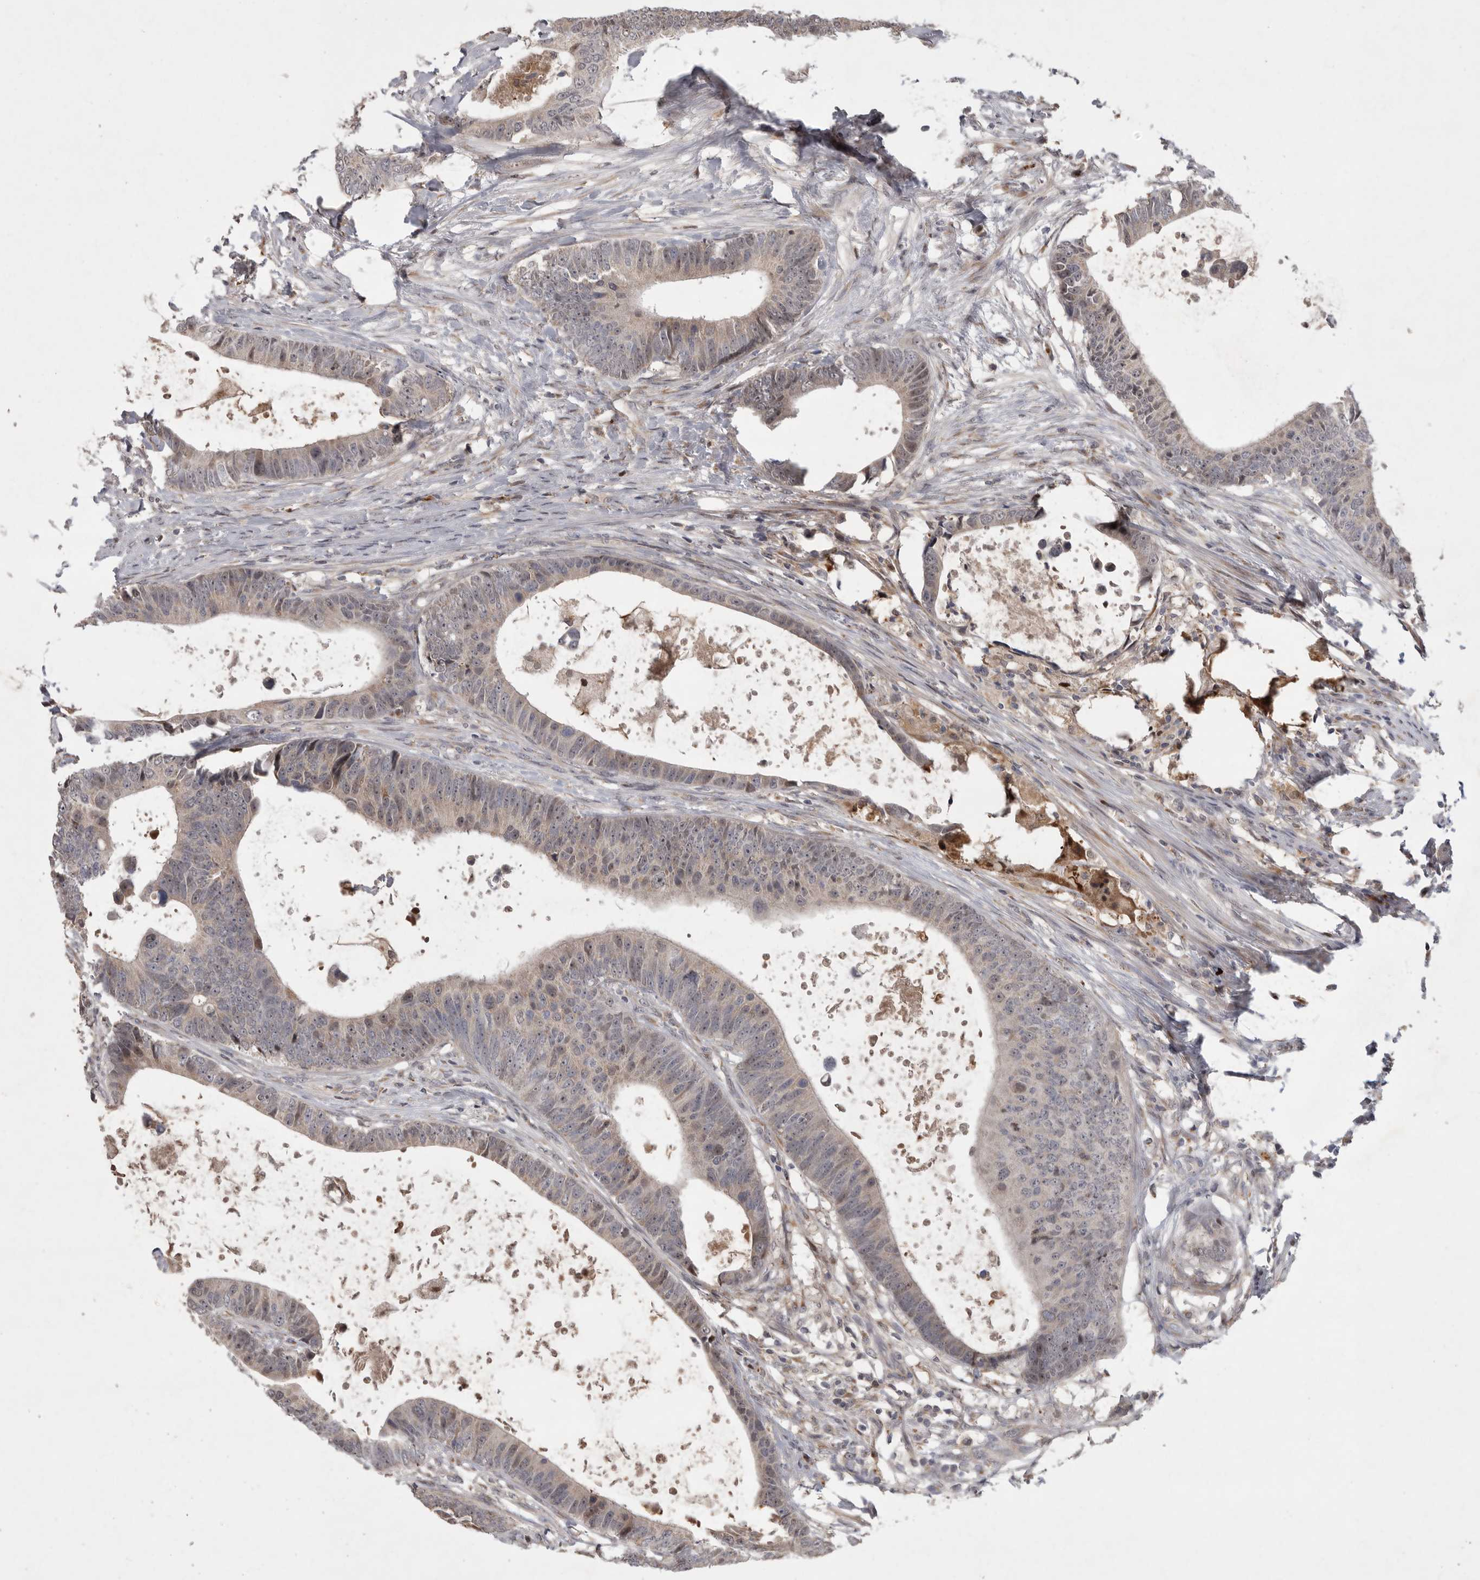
{"staining": {"intensity": "negative", "quantity": "none", "location": "none"}, "tissue": "colorectal cancer", "cell_type": "Tumor cells", "image_type": "cancer", "snomed": [{"axis": "morphology", "description": "Adenocarcinoma, NOS"}, {"axis": "topography", "description": "Colon"}], "caption": "An immunohistochemistry histopathology image of colorectal cancer (adenocarcinoma) is shown. There is no staining in tumor cells of colorectal cancer (adenocarcinoma).", "gene": "MAN2A1", "patient": {"sex": "male", "age": 56}}